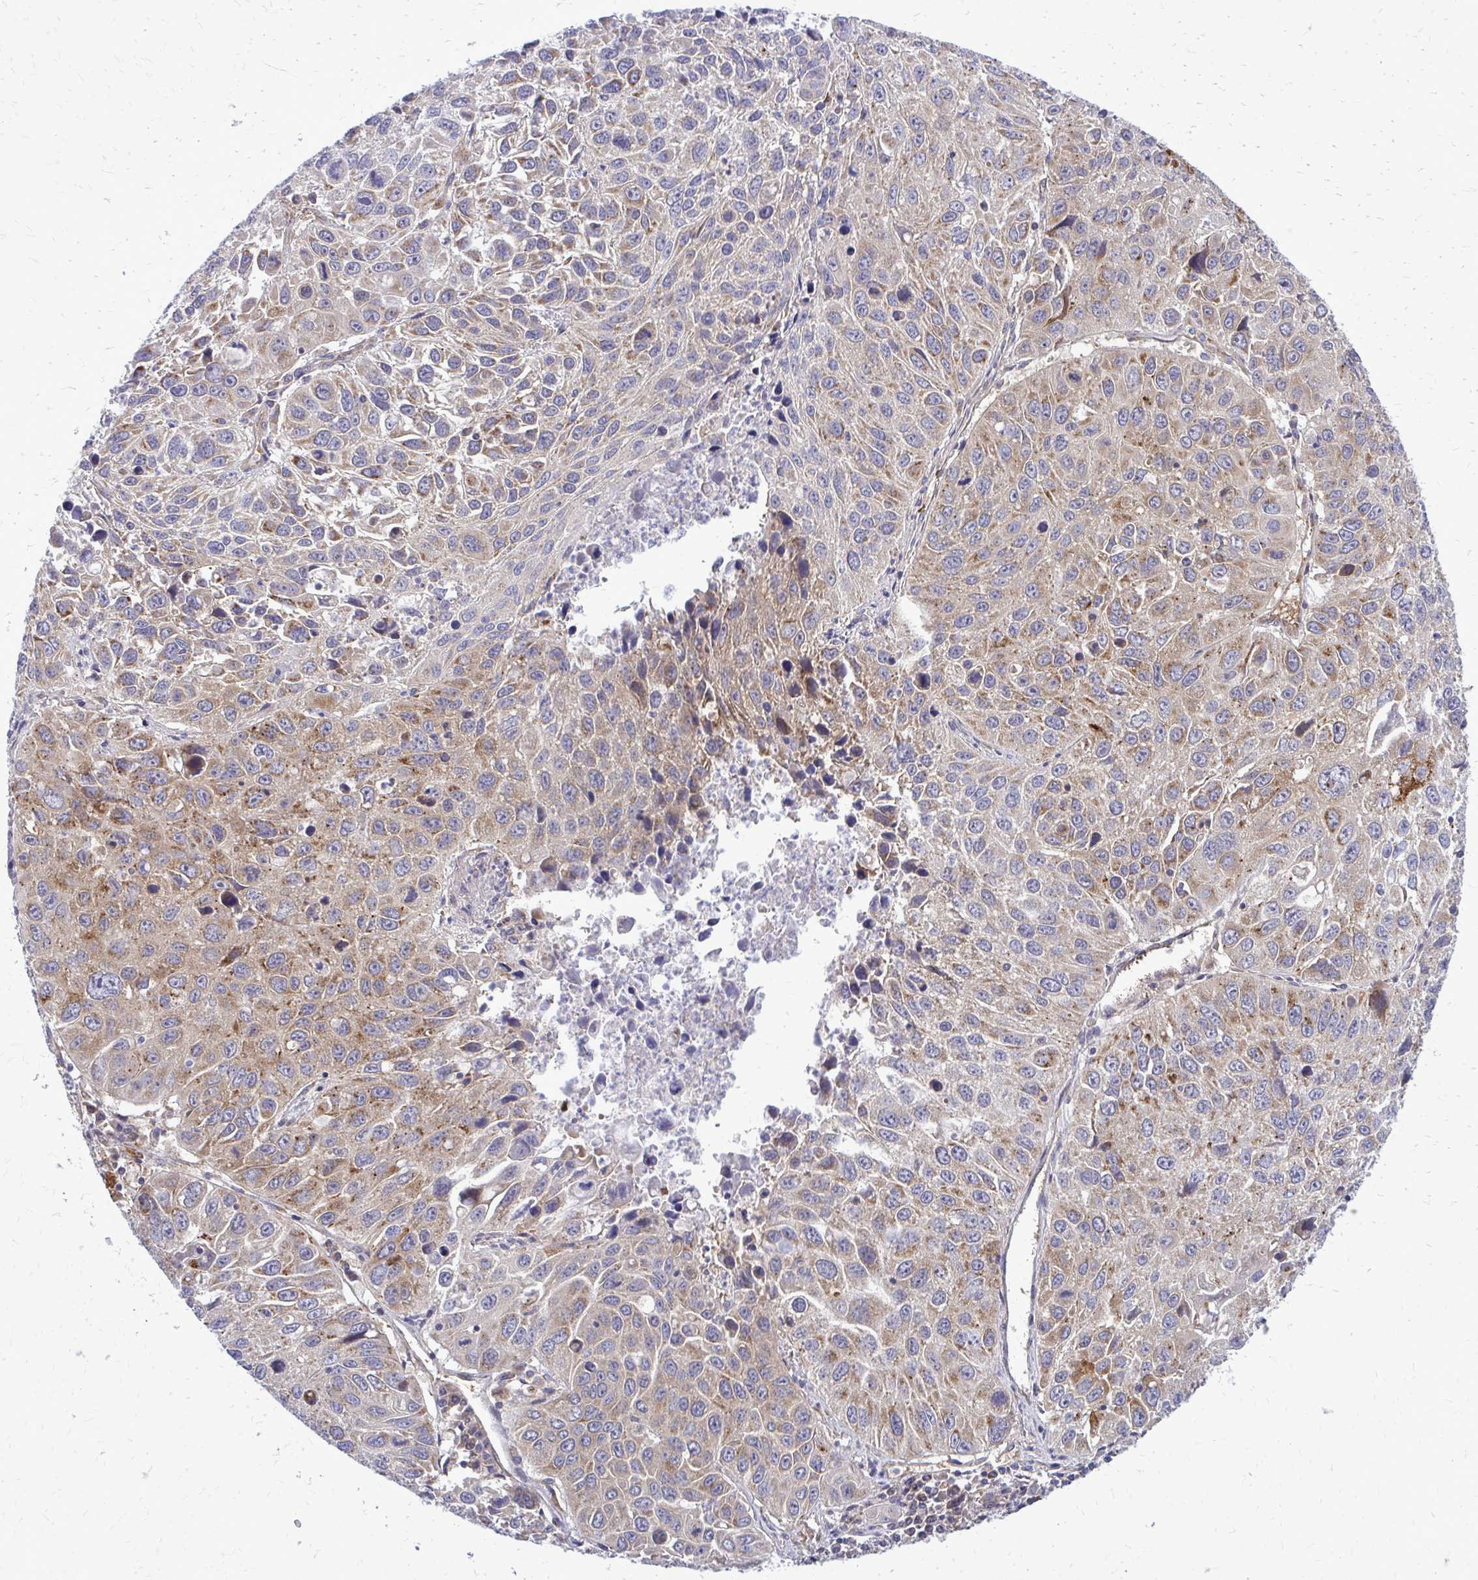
{"staining": {"intensity": "moderate", "quantity": "25%-75%", "location": "cytoplasmic/membranous"}, "tissue": "lung cancer", "cell_type": "Tumor cells", "image_type": "cancer", "snomed": [{"axis": "morphology", "description": "Squamous cell carcinoma, NOS"}, {"axis": "topography", "description": "Lung"}], "caption": "Squamous cell carcinoma (lung) stained with DAB (3,3'-diaminobenzidine) IHC reveals medium levels of moderate cytoplasmic/membranous positivity in about 25%-75% of tumor cells. (IHC, brightfield microscopy, high magnification).", "gene": "PDK4", "patient": {"sex": "female", "age": 61}}